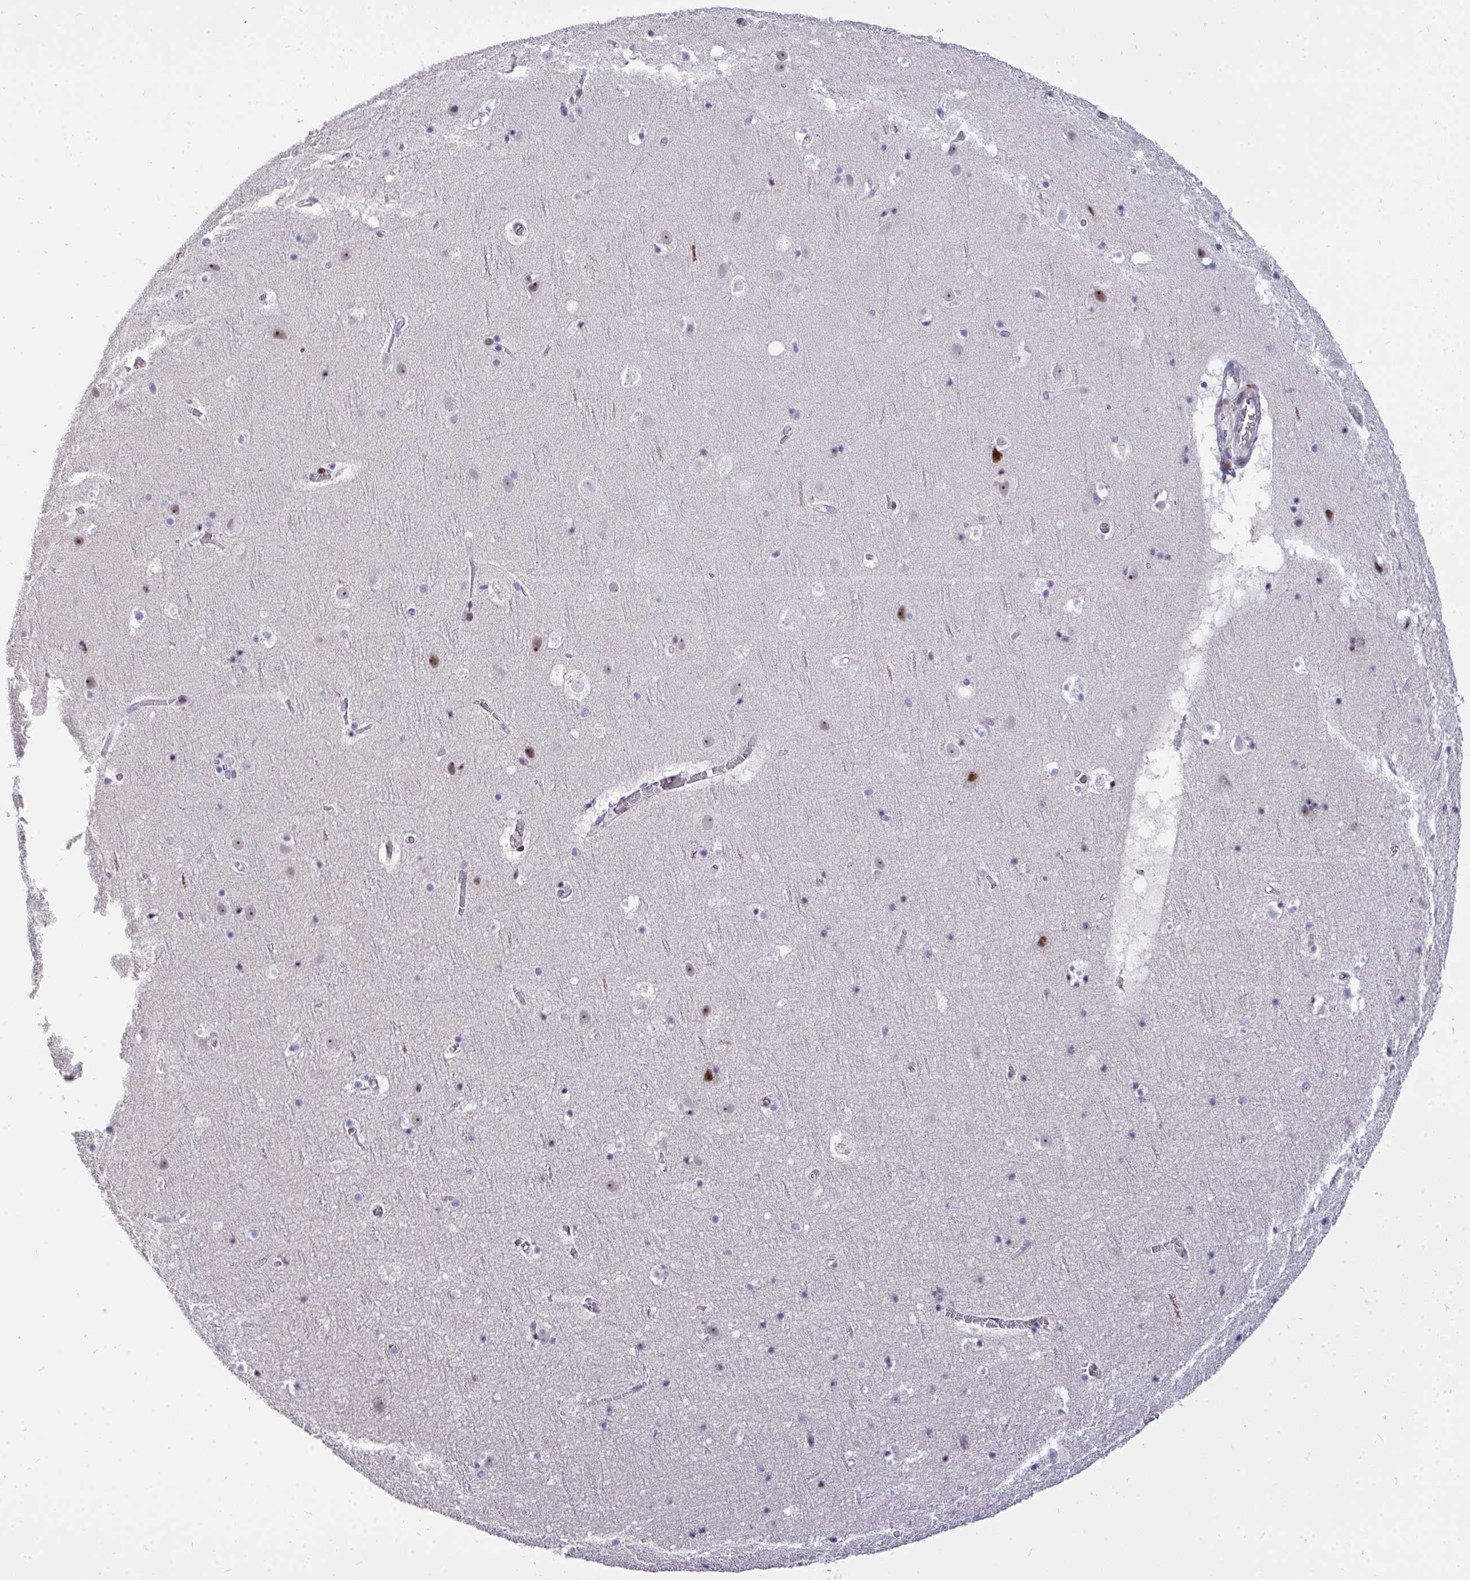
{"staining": {"intensity": "negative", "quantity": "none", "location": "none"}, "tissue": "cerebral cortex", "cell_type": "Endothelial cells", "image_type": "normal", "snomed": [{"axis": "morphology", "description": "Normal tissue, NOS"}, {"axis": "topography", "description": "Cerebral cortex"}], "caption": "High power microscopy micrograph of an IHC micrograph of unremarkable cerebral cortex, revealing no significant staining in endothelial cells.", "gene": "PLPPR3", "patient": {"sex": "female", "age": 42}}